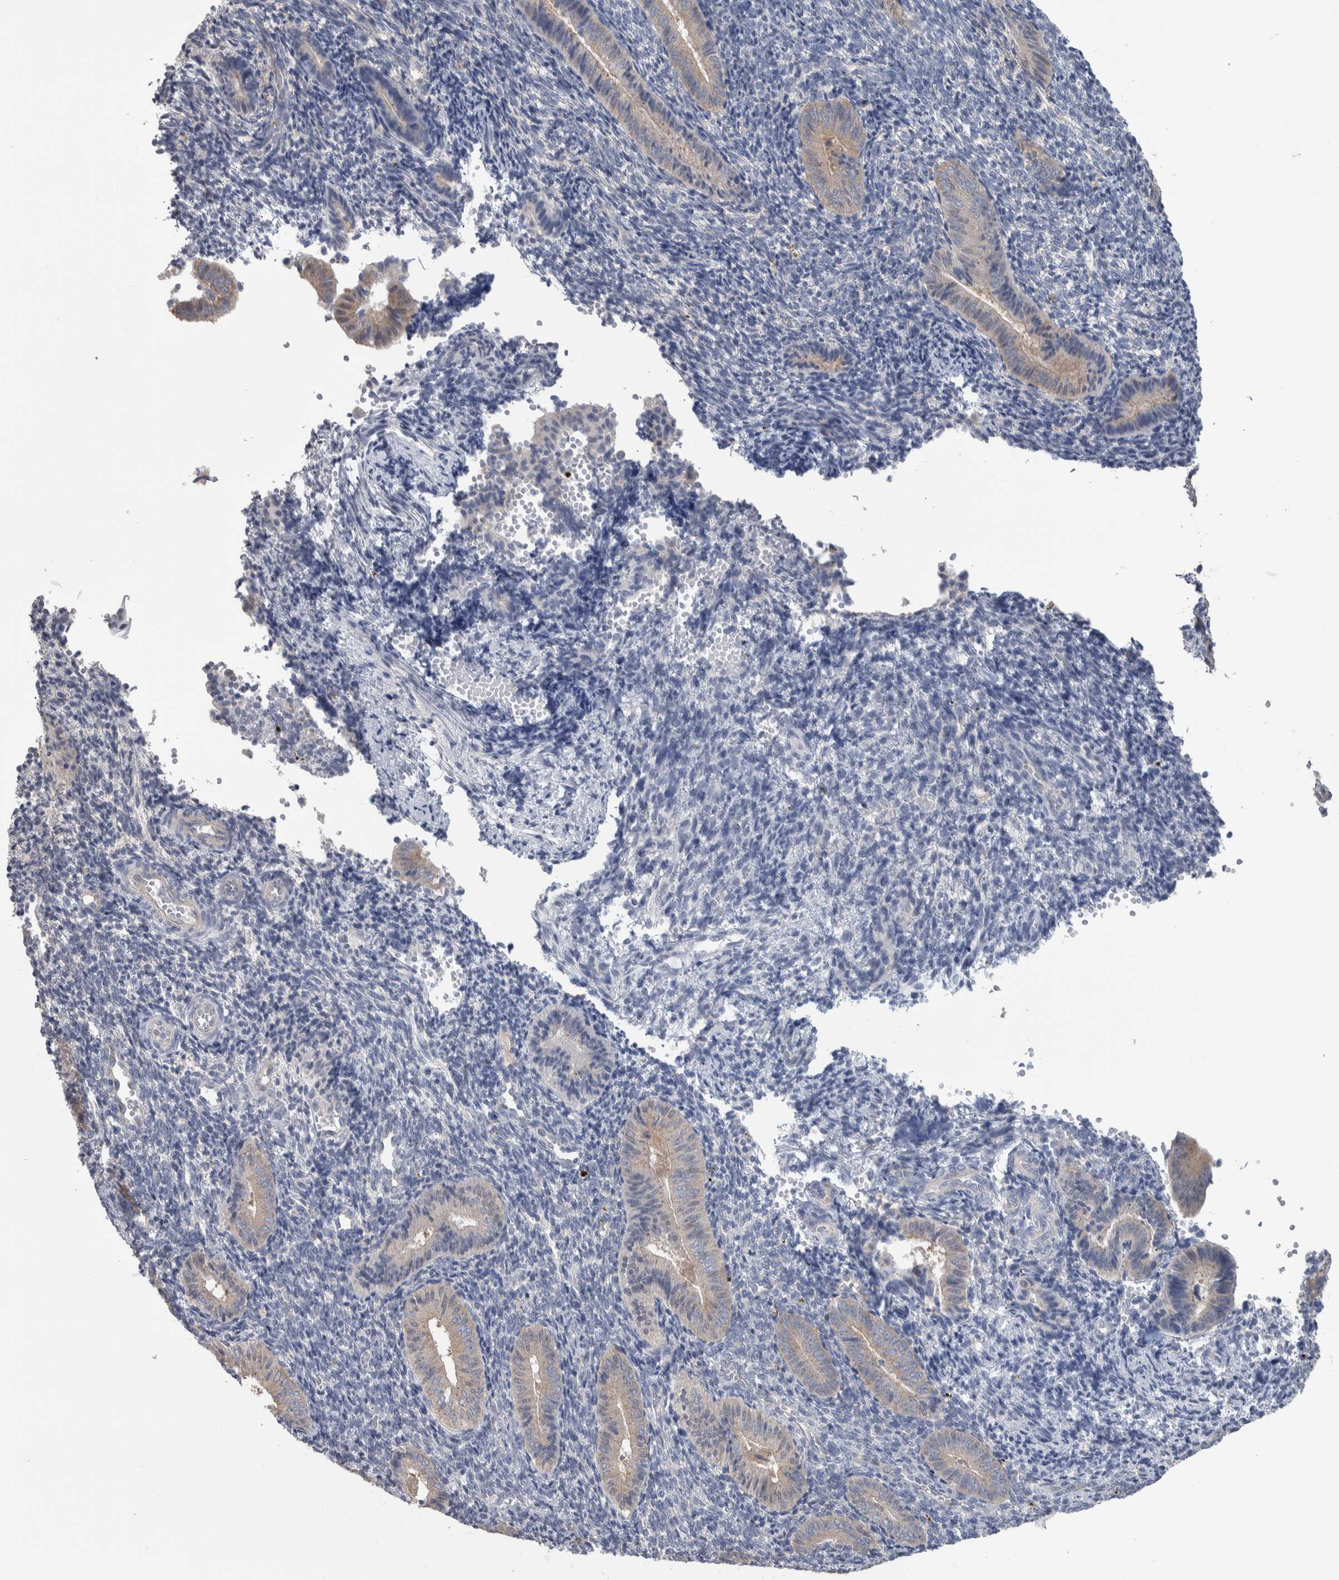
{"staining": {"intensity": "negative", "quantity": "none", "location": "none"}, "tissue": "endometrium", "cell_type": "Cells in endometrial stroma", "image_type": "normal", "snomed": [{"axis": "morphology", "description": "Normal tissue, NOS"}, {"axis": "topography", "description": "Uterus"}, {"axis": "topography", "description": "Endometrium"}], "caption": "The IHC histopathology image has no significant positivity in cells in endometrial stroma of endometrium. The staining is performed using DAB brown chromogen with nuclei counter-stained in using hematoxylin.", "gene": "GPHN", "patient": {"sex": "female", "age": 33}}